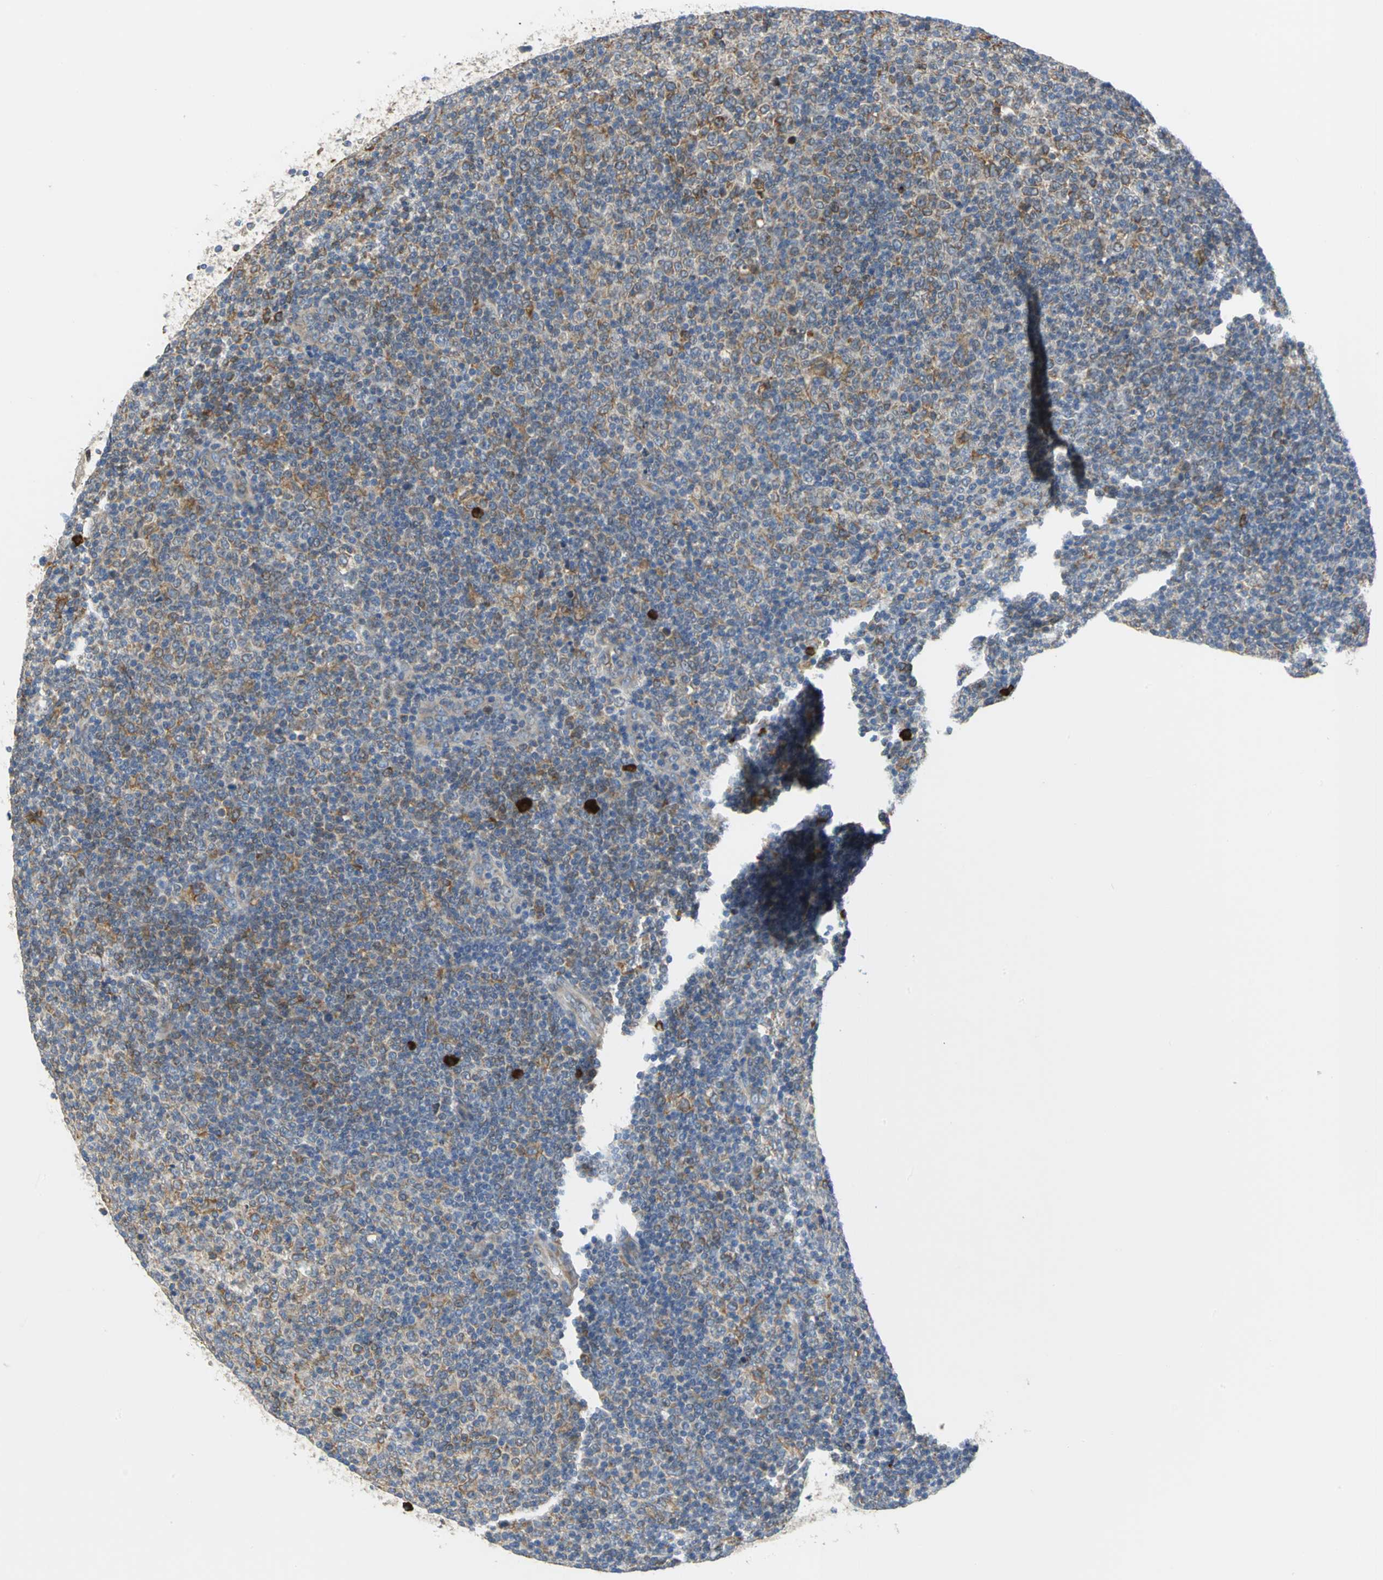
{"staining": {"intensity": "negative", "quantity": "none", "location": "none"}, "tissue": "lymphoma", "cell_type": "Tumor cells", "image_type": "cancer", "snomed": [{"axis": "morphology", "description": "Malignant lymphoma, non-Hodgkin's type, Low grade"}, {"axis": "topography", "description": "Lymph node"}], "caption": "This micrograph is of malignant lymphoma, non-Hodgkin's type (low-grade) stained with IHC to label a protein in brown with the nuclei are counter-stained blue. There is no positivity in tumor cells. The staining was performed using DAB (3,3'-diaminobenzidine) to visualize the protein expression in brown, while the nuclei were stained in blue with hematoxylin (Magnification: 20x).", "gene": "SDF2L1", "patient": {"sex": "male", "age": 70}}